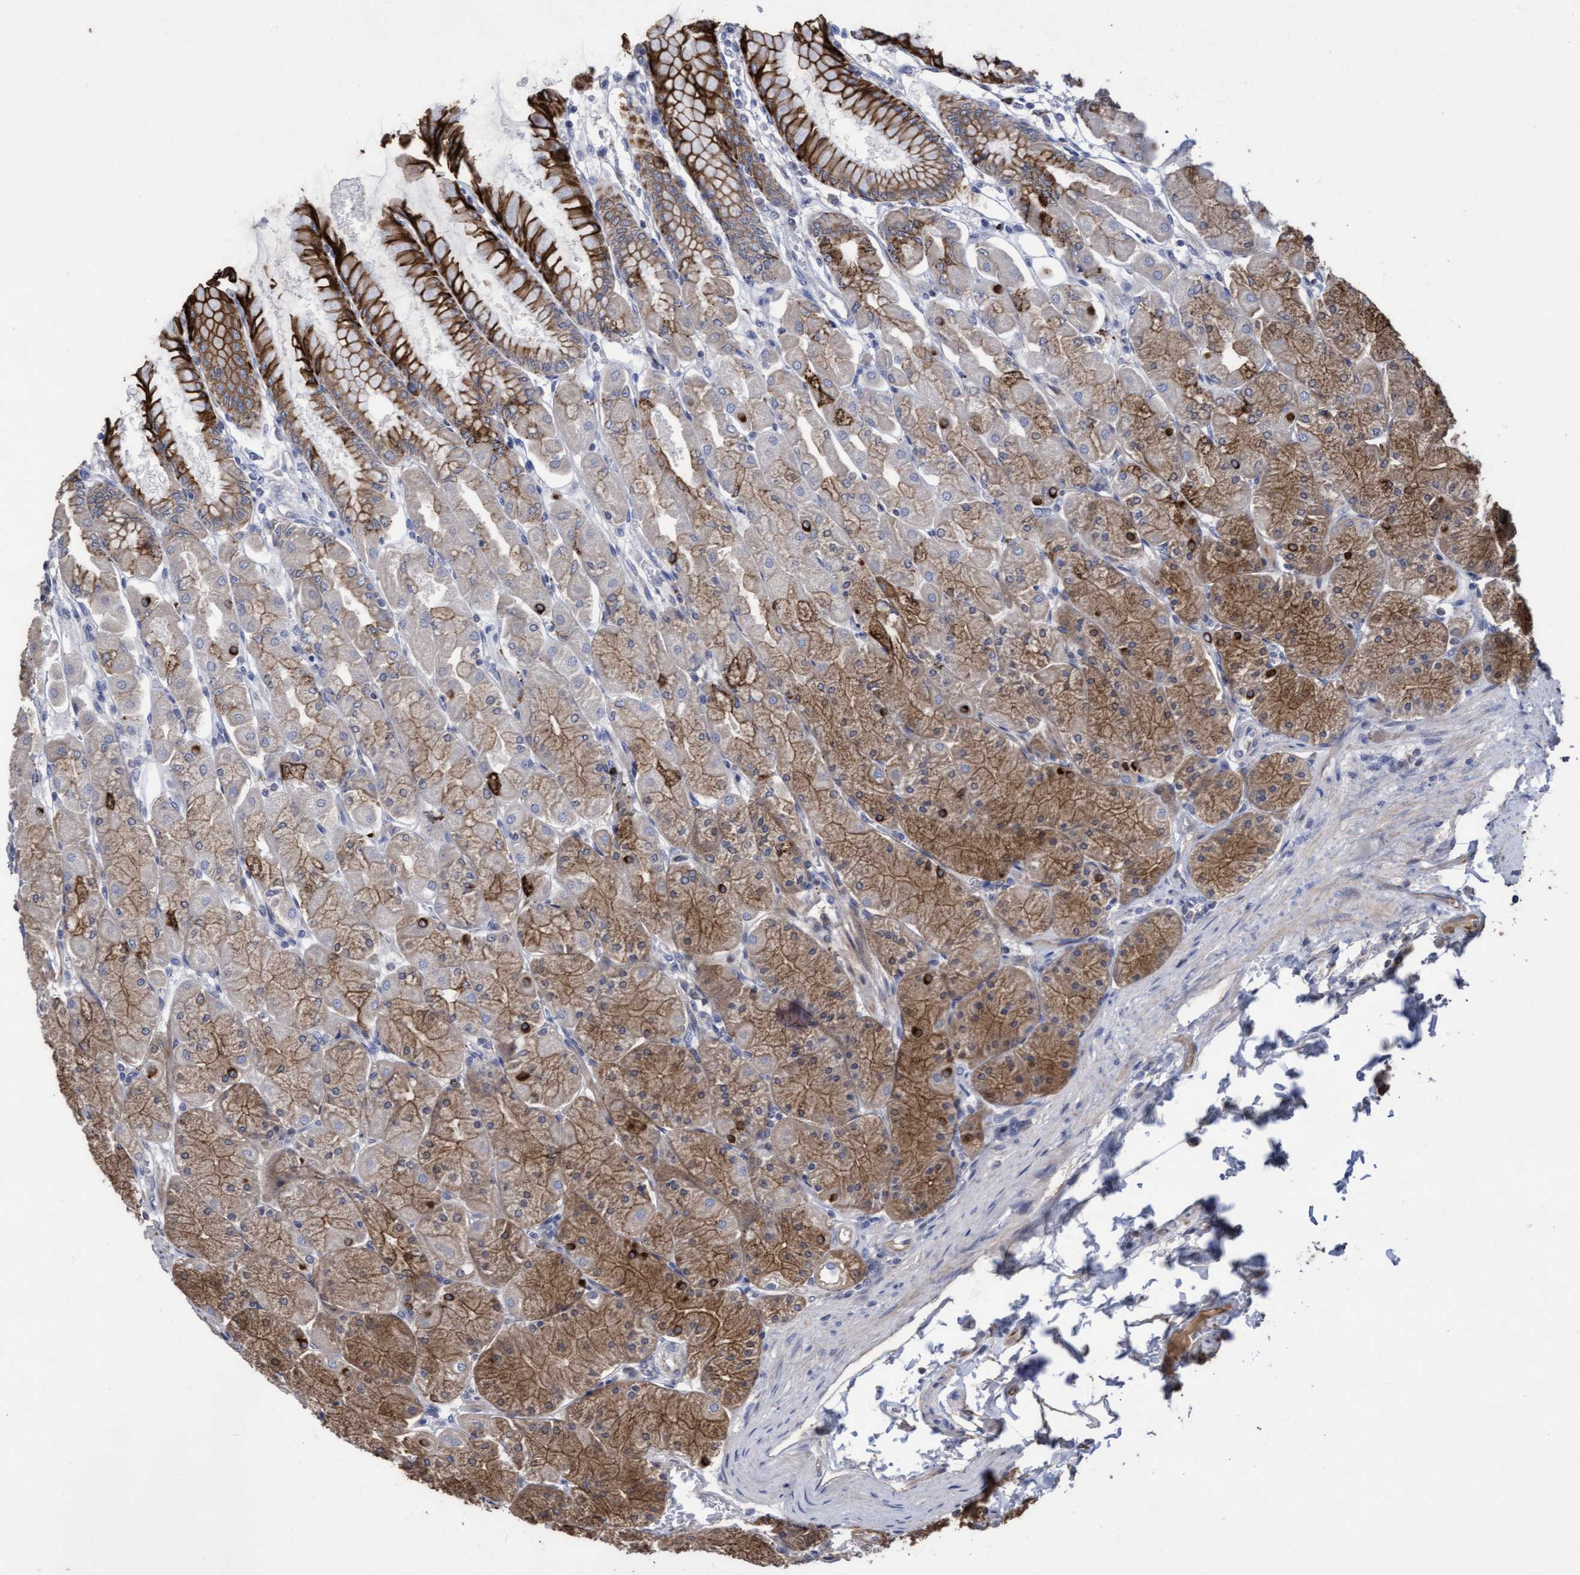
{"staining": {"intensity": "moderate", "quantity": ">75%", "location": "cytoplasmic/membranous"}, "tissue": "stomach", "cell_type": "Glandular cells", "image_type": "normal", "snomed": [{"axis": "morphology", "description": "Normal tissue, NOS"}, {"axis": "topography", "description": "Stomach, upper"}], "caption": "Immunohistochemistry (IHC) histopathology image of benign stomach stained for a protein (brown), which reveals medium levels of moderate cytoplasmic/membranous positivity in about >75% of glandular cells.", "gene": "KRT24", "patient": {"sex": "female", "age": 56}}